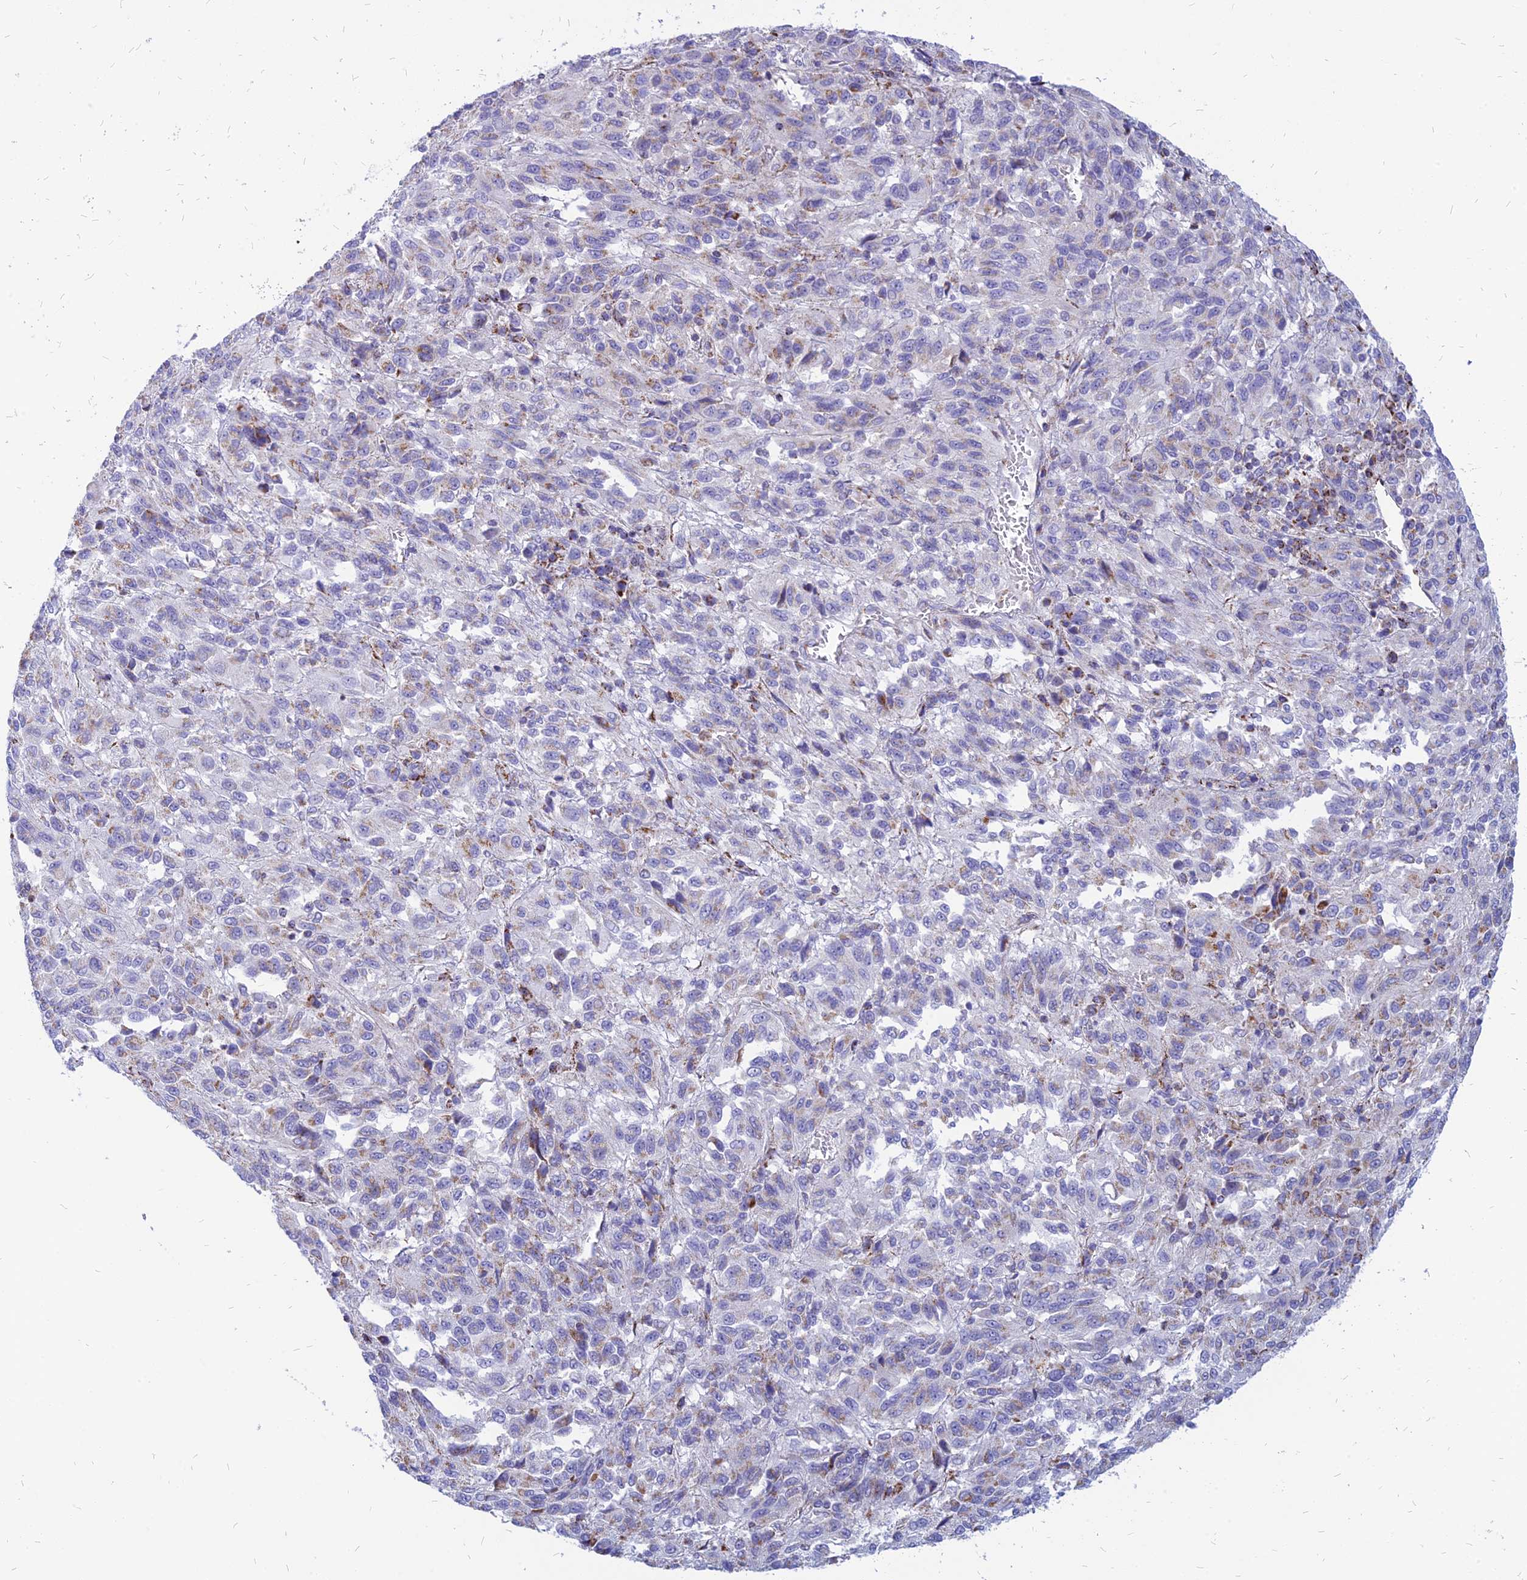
{"staining": {"intensity": "moderate", "quantity": "25%-75%", "location": "cytoplasmic/membranous"}, "tissue": "melanoma", "cell_type": "Tumor cells", "image_type": "cancer", "snomed": [{"axis": "morphology", "description": "Malignant melanoma, Metastatic site"}, {"axis": "topography", "description": "Lung"}], "caption": "Immunohistochemical staining of human malignant melanoma (metastatic site) shows medium levels of moderate cytoplasmic/membranous protein staining in approximately 25%-75% of tumor cells. (DAB IHC with brightfield microscopy, high magnification).", "gene": "PACC1", "patient": {"sex": "male", "age": 64}}